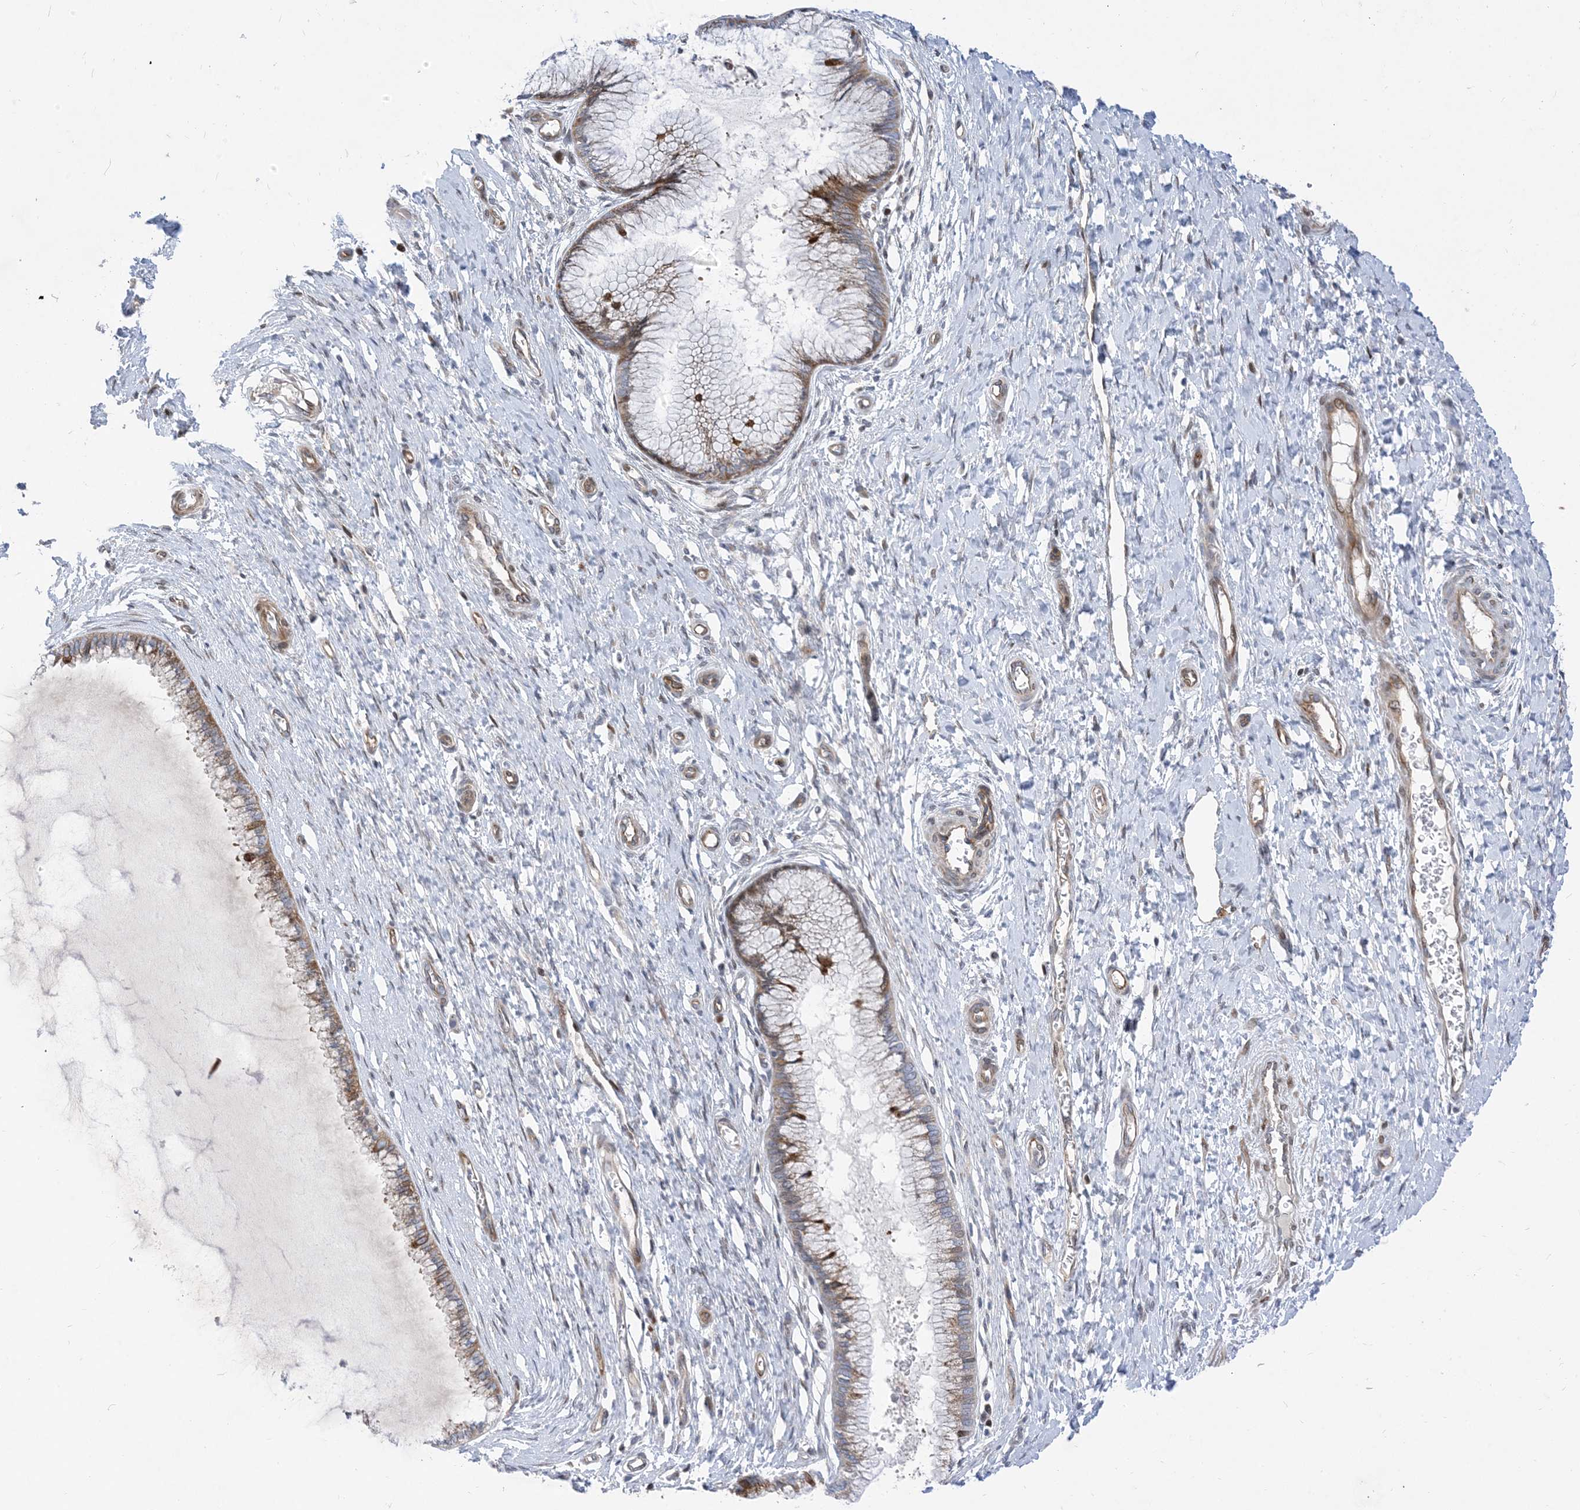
{"staining": {"intensity": "moderate", "quantity": "25%-75%", "location": "cytoplasmic/membranous"}, "tissue": "cervix", "cell_type": "Glandular cells", "image_type": "normal", "snomed": [{"axis": "morphology", "description": "Normal tissue, NOS"}, {"axis": "topography", "description": "Cervix"}], "caption": "Cervix stained with a brown dye displays moderate cytoplasmic/membranous positive staining in about 25%-75% of glandular cells.", "gene": "TYSND1", "patient": {"sex": "female", "age": 55}}